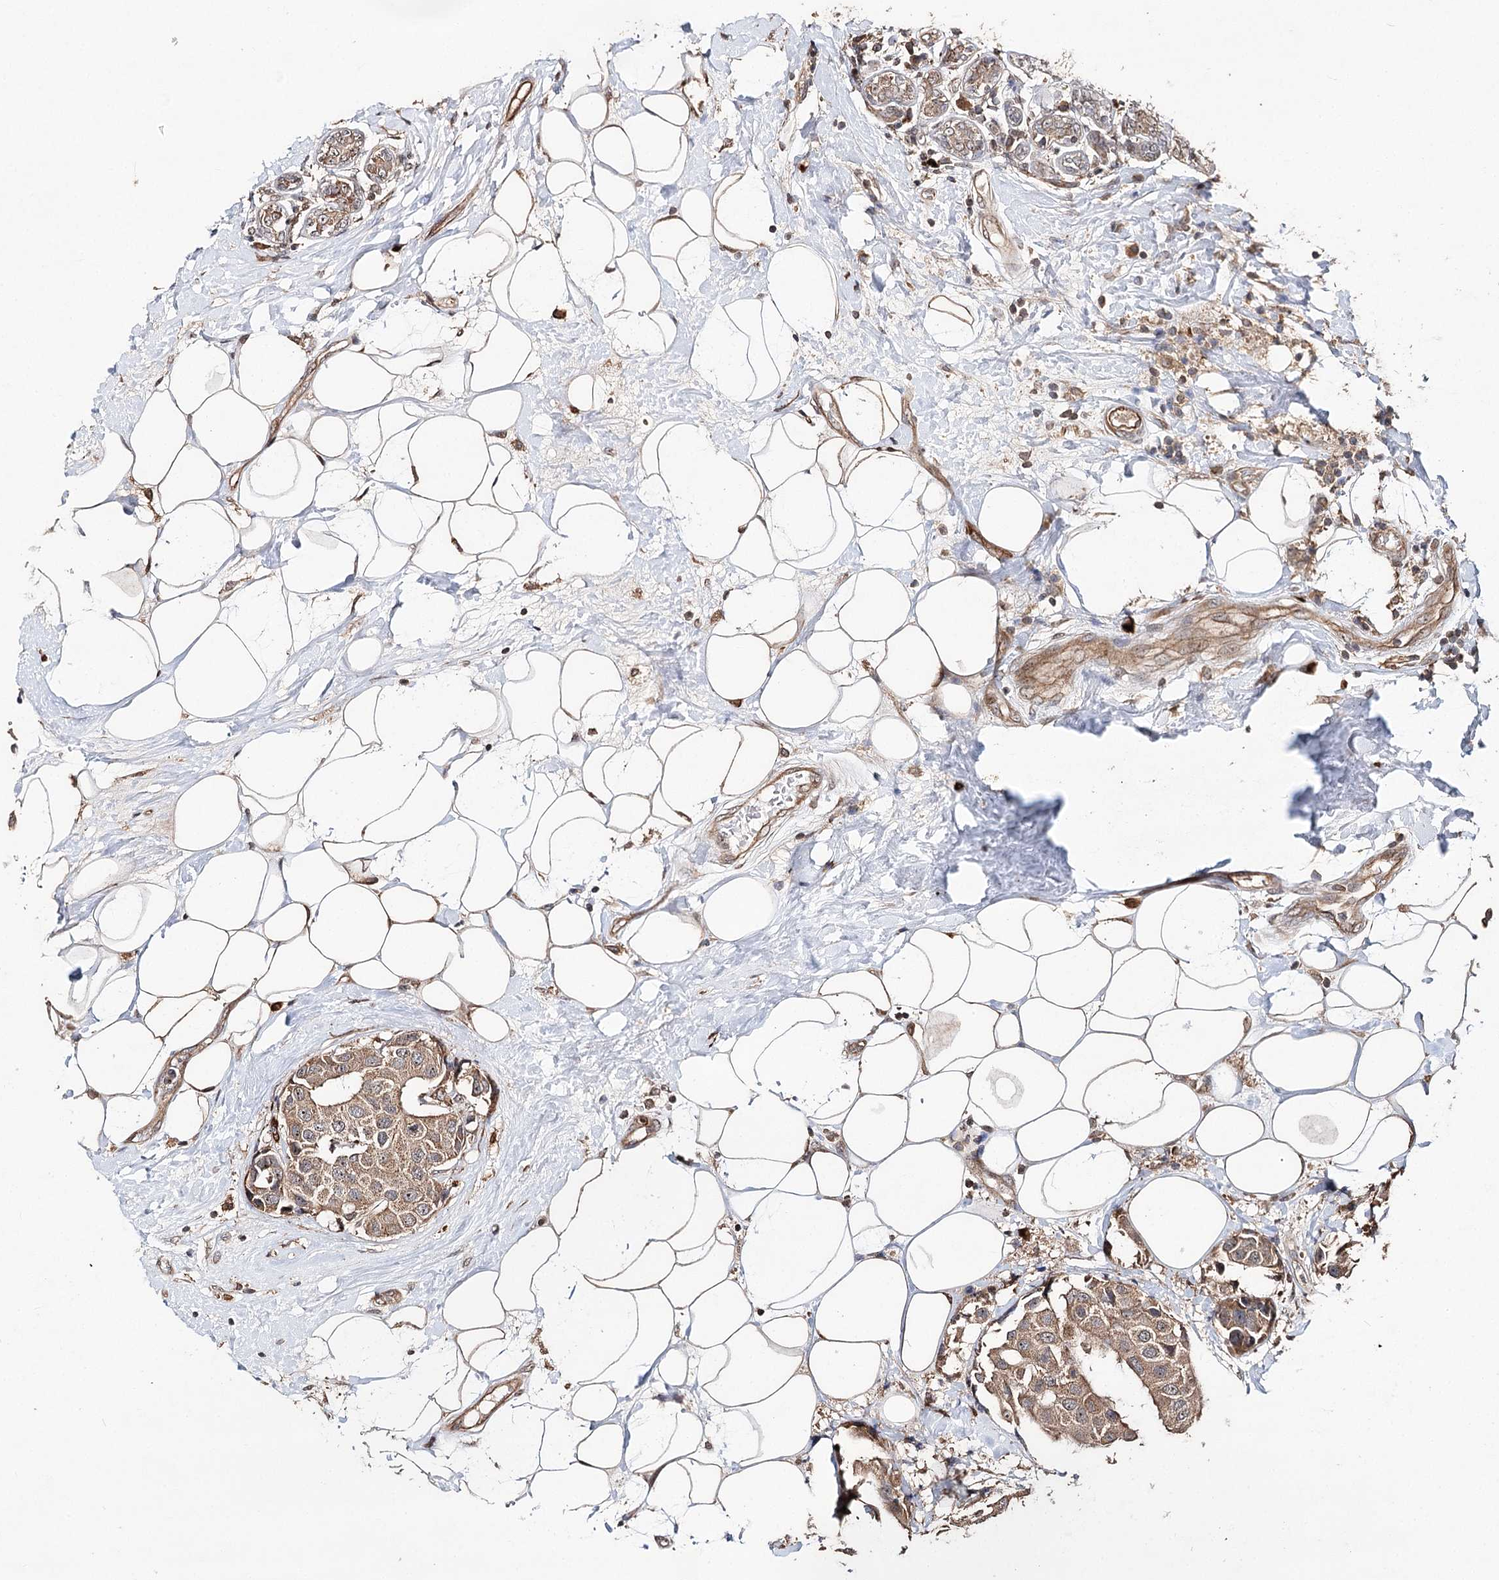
{"staining": {"intensity": "moderate", "quantity": ">75%", "location": "cytoplasmic/membranous"}, "tissue": "breast cancer", "cell_type": "Tumor cells", "image_type": "cancer", "snomed": [{"axis": "morphology", "description": "Normal tissue, NOS"}, {"axis": "morphology", "description": "Duct carcinoma"}, {"axis": "topography", "description": "Breast"}], "caption": "IHC (DAB (3,3'-diaminobenzidine)) staining of human infiltrating ductal carcinoma (breast) displays moderate cytoplasmic/membranous protein expression in about >75% of tumor cells.", "gene": "DMXL1", "patient": {"sex": "female", "age": 39}}